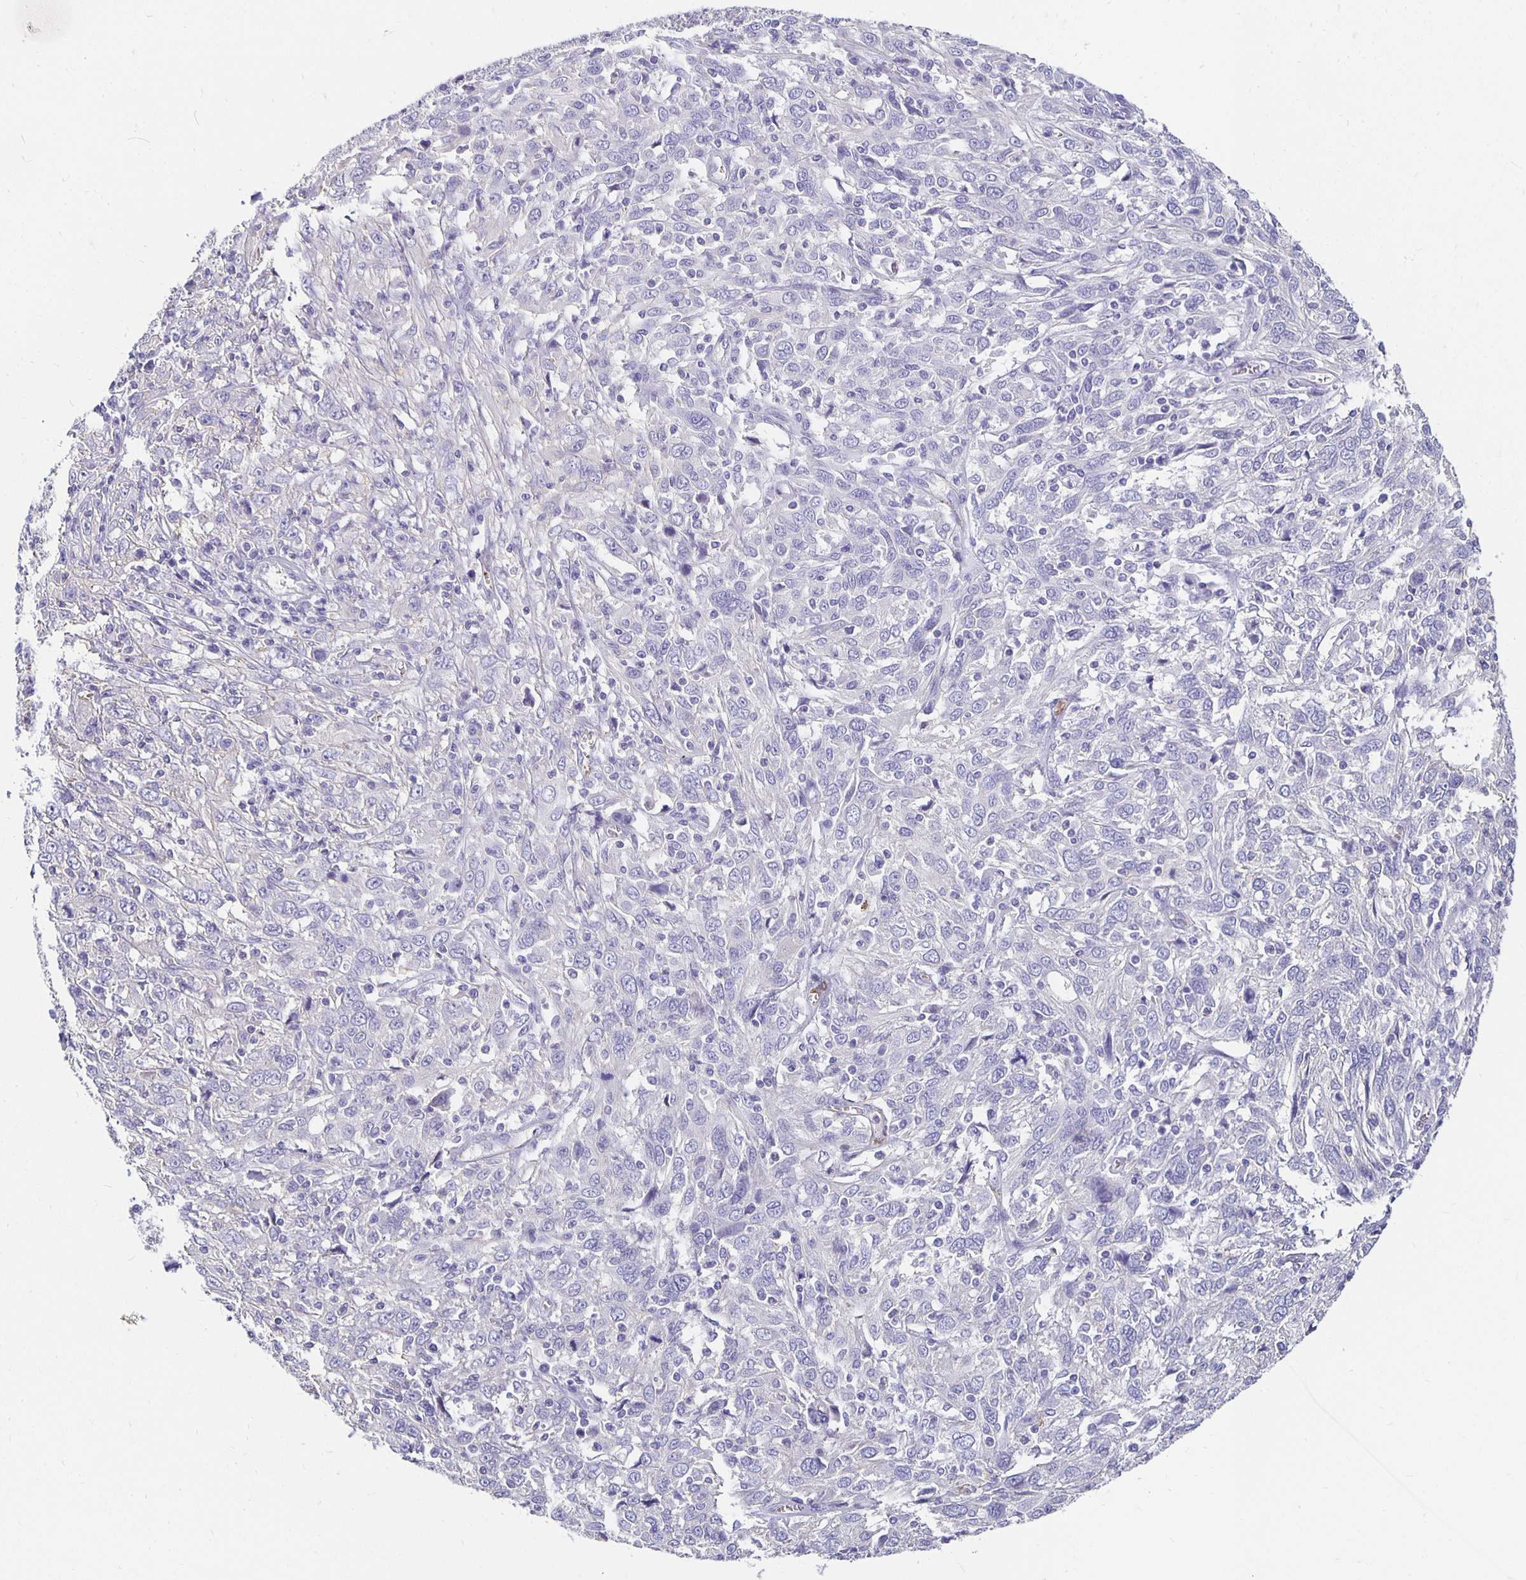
{"staining": {"intensity": "negative", "quantity": "none", "location": "none"}, "tissue": "cervical cancer", "cell_type": "Tumor cells", "image_type": "cancer", "snomed": [{"axis": "morphology", "description": "Squamous cell carcinoma, NOS"}, {"axis": "topography", "description": "Cervix"}], "caption": "Immunohistochemistry micrograph of neoplastic tissue: cervical squamous cell carcinoma stained with DAB exhibits no significant protein positivity in tumor cells.", "gene": "APOB", "patient": {"sex": "female", "age": 46}}